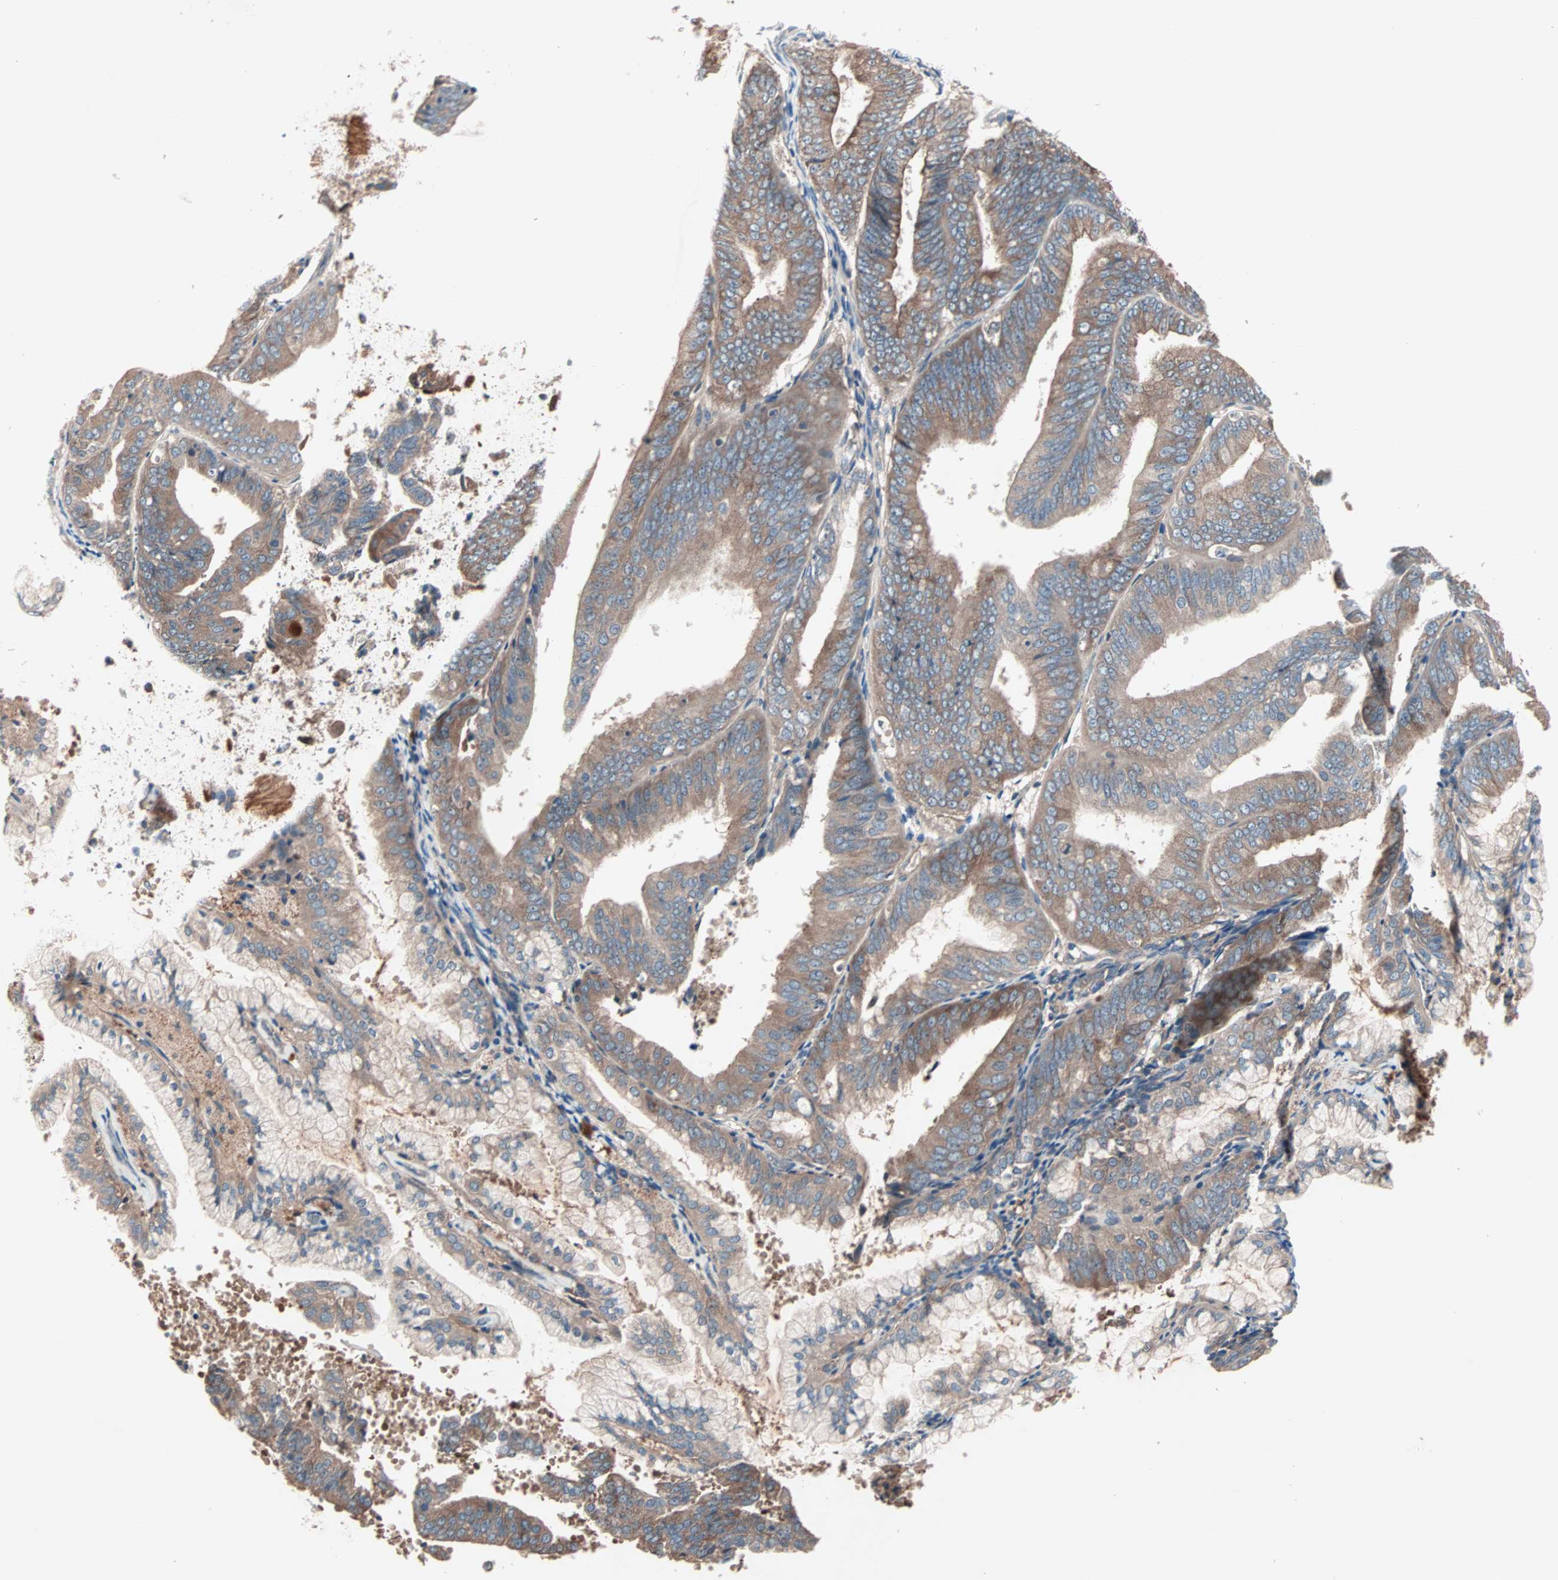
{"staining": {"intensity": "moderate", "quantity": ">75%", "location": "cytoplasmic/membranous"}, "tissue": "endometrial cancer", "cell_type": "Tumor cells", "image_type": "cancer", "snomed": [{"axis": "morphology", "description": "Adenocarcinoma, NOS"}, {"axis": "topography", "description": "Endometrium"}], "caption": "There is medium levels of moderate cytoplasmic/membranous positivity in tumor cells of endometrial adenocarcinoma, as demonstrated by immunohistochemical staining (brown color).", "gene": "CAD", "patient": {"sex": "female", "age": 63}}